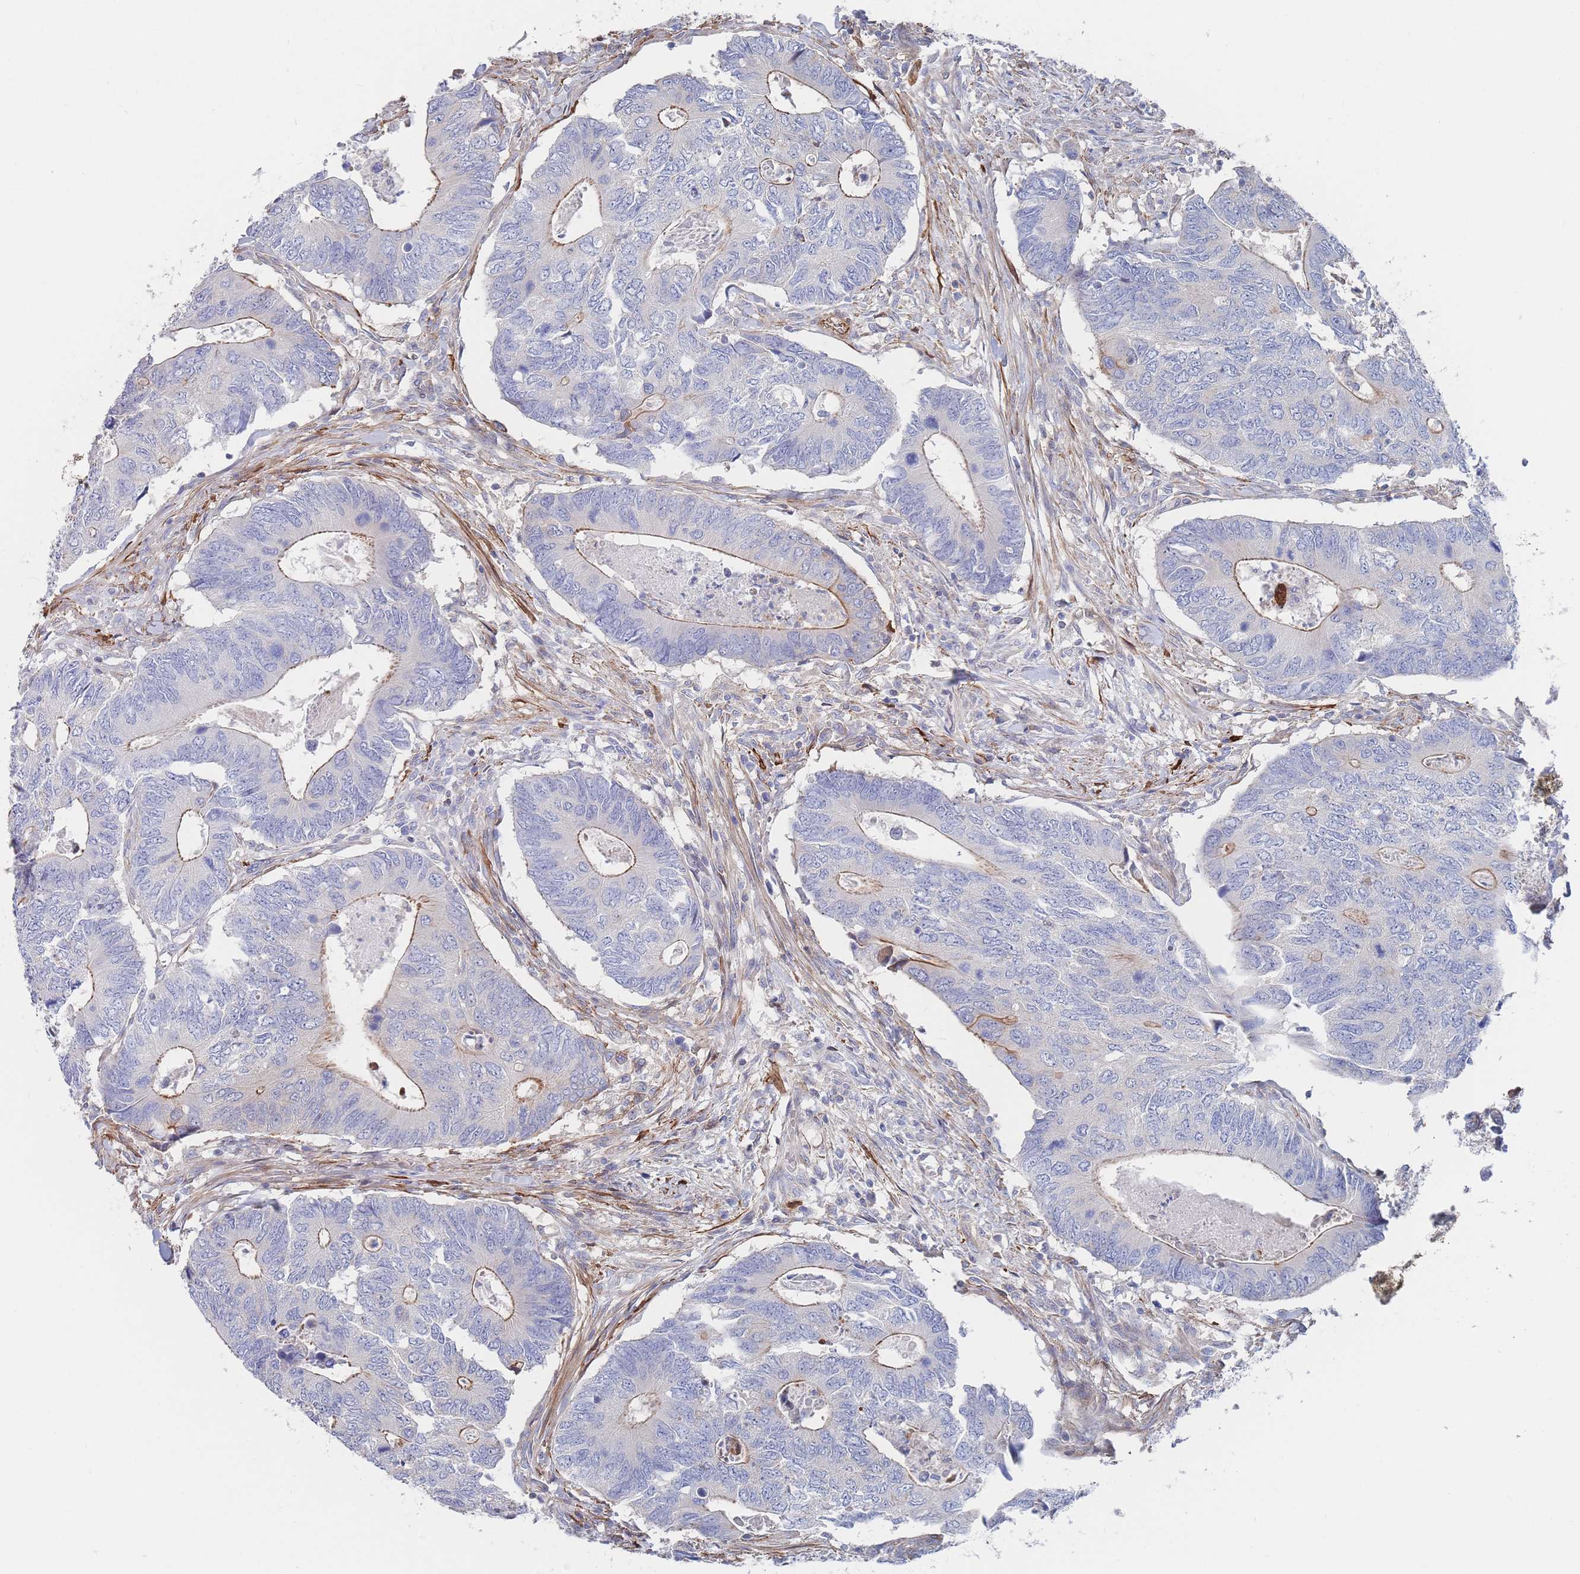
{"staining": {"intensity": "moderate", "quantity": "<25%", "location": "cytoplasmic/membranous"}, "tissue": "colorectal cancer", "cell_type": "Tumor cells", "image_type": "cancer", "snomed": [{"axis": "morphology", "description": "Adenocarcinoma, NOS"}, {"axis": "topography", "description": "Colon"}], "caption": "A brown stain shows moderate cytoplasmic/membranous staining of a protein in human adenocarcinoma (colorectal) tumor cells. (brown staining indicates protein expression, while blue staining denotes nuclei).", "gene": "G6PC1", "patient": {"sex": "male", "age": 87}}